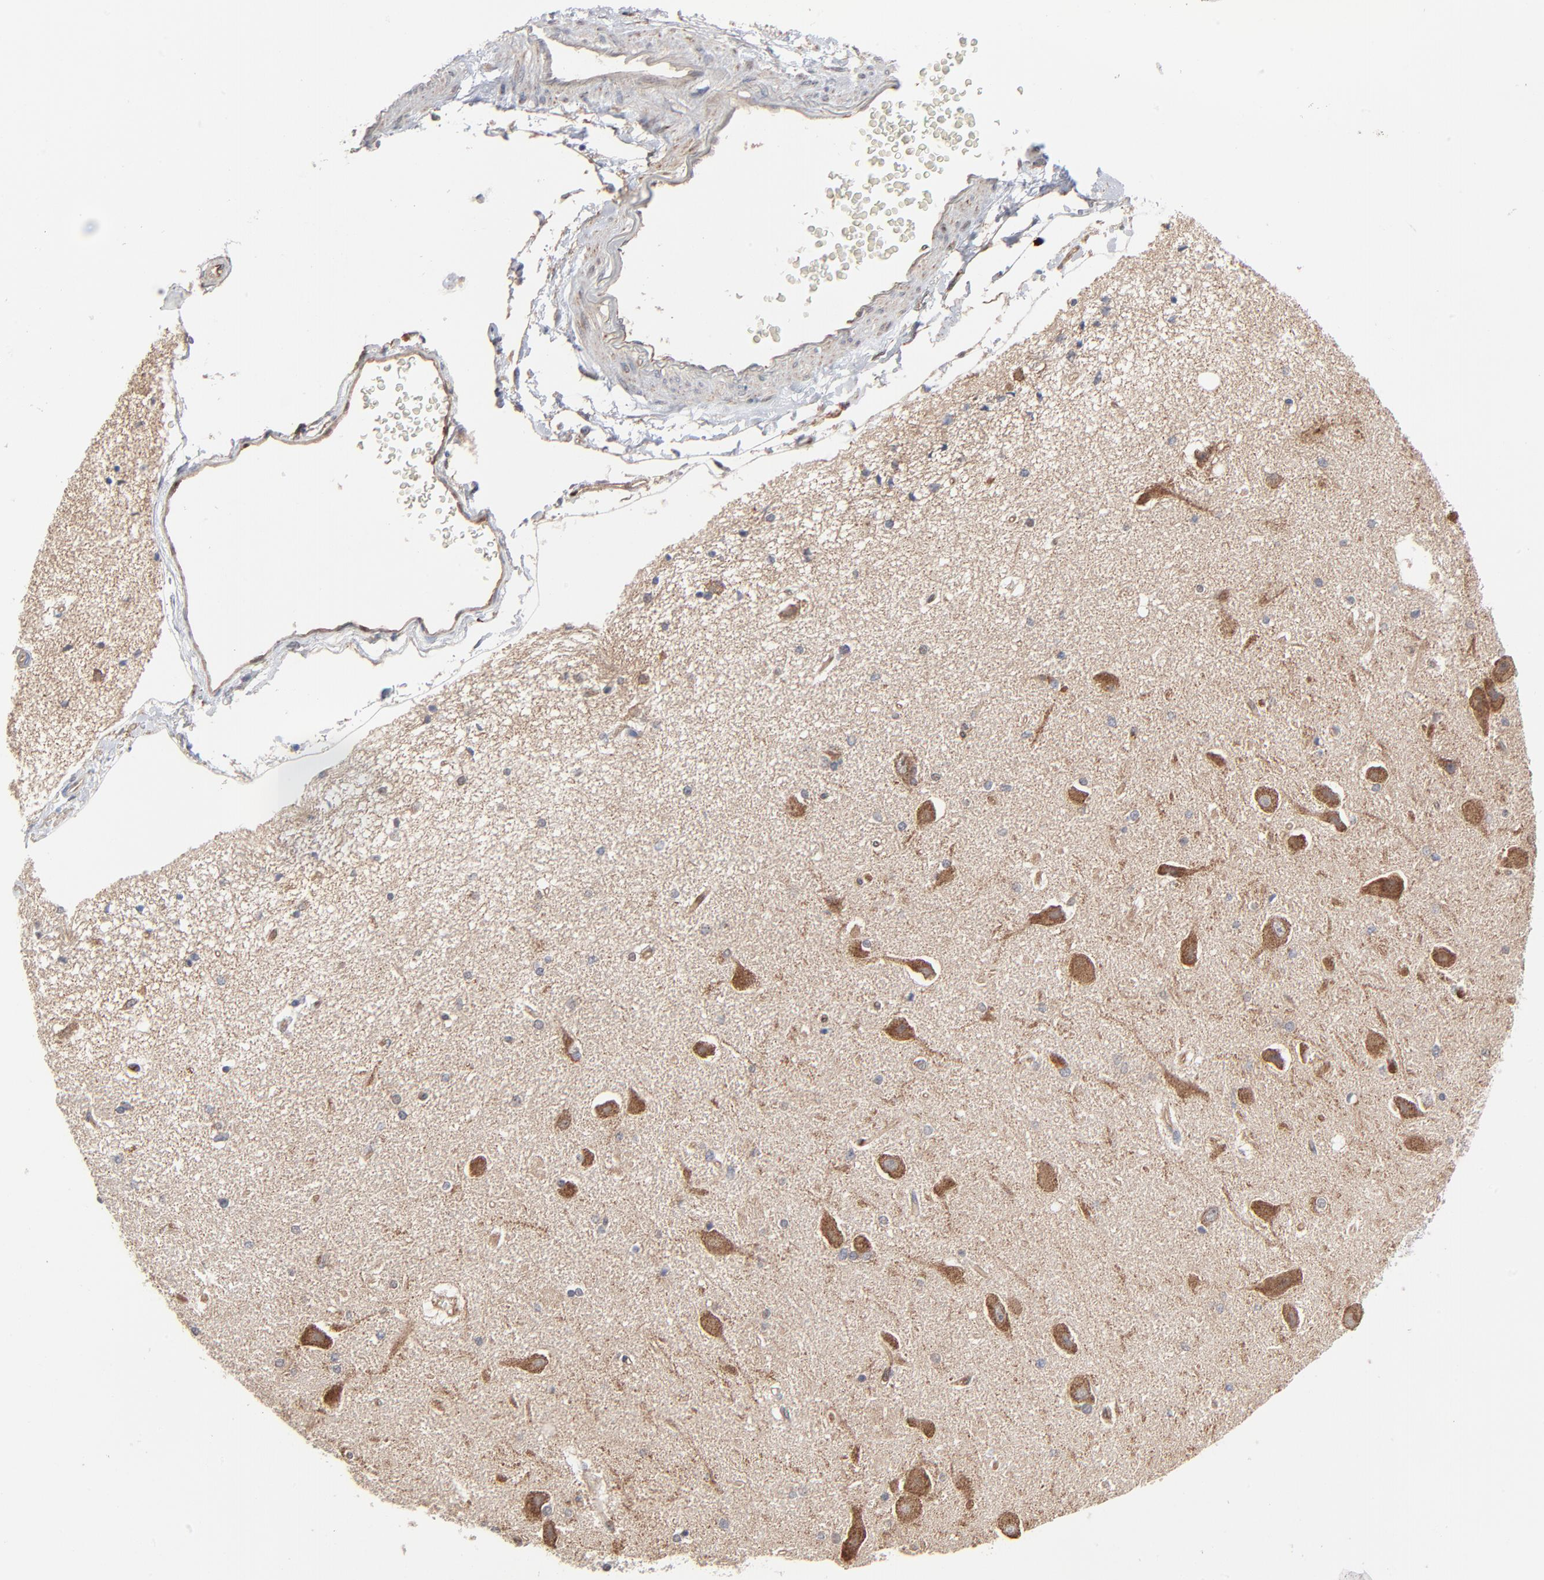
{"staining": {"intensity": "moderate", "quantity": "<25%", "location": "cytoplasmic/membranous"}, "tissue": "hippocampus", "cell_type": "Glial cells", "image_type": "normal", "snomed": [{"axis": "morphology", "description": "Normal tissue, NOS"}, {"axis": "topography", "description": "Hippocampus"}], "caption": "Immunohistochemical staining of unremarkable human hippocampus exhibits moderate cytoplasmic/membranous protein expression in about <25% of glial cells.", "gene": "ABLIM3", "patient": {"sex": "female", "age": 54}}